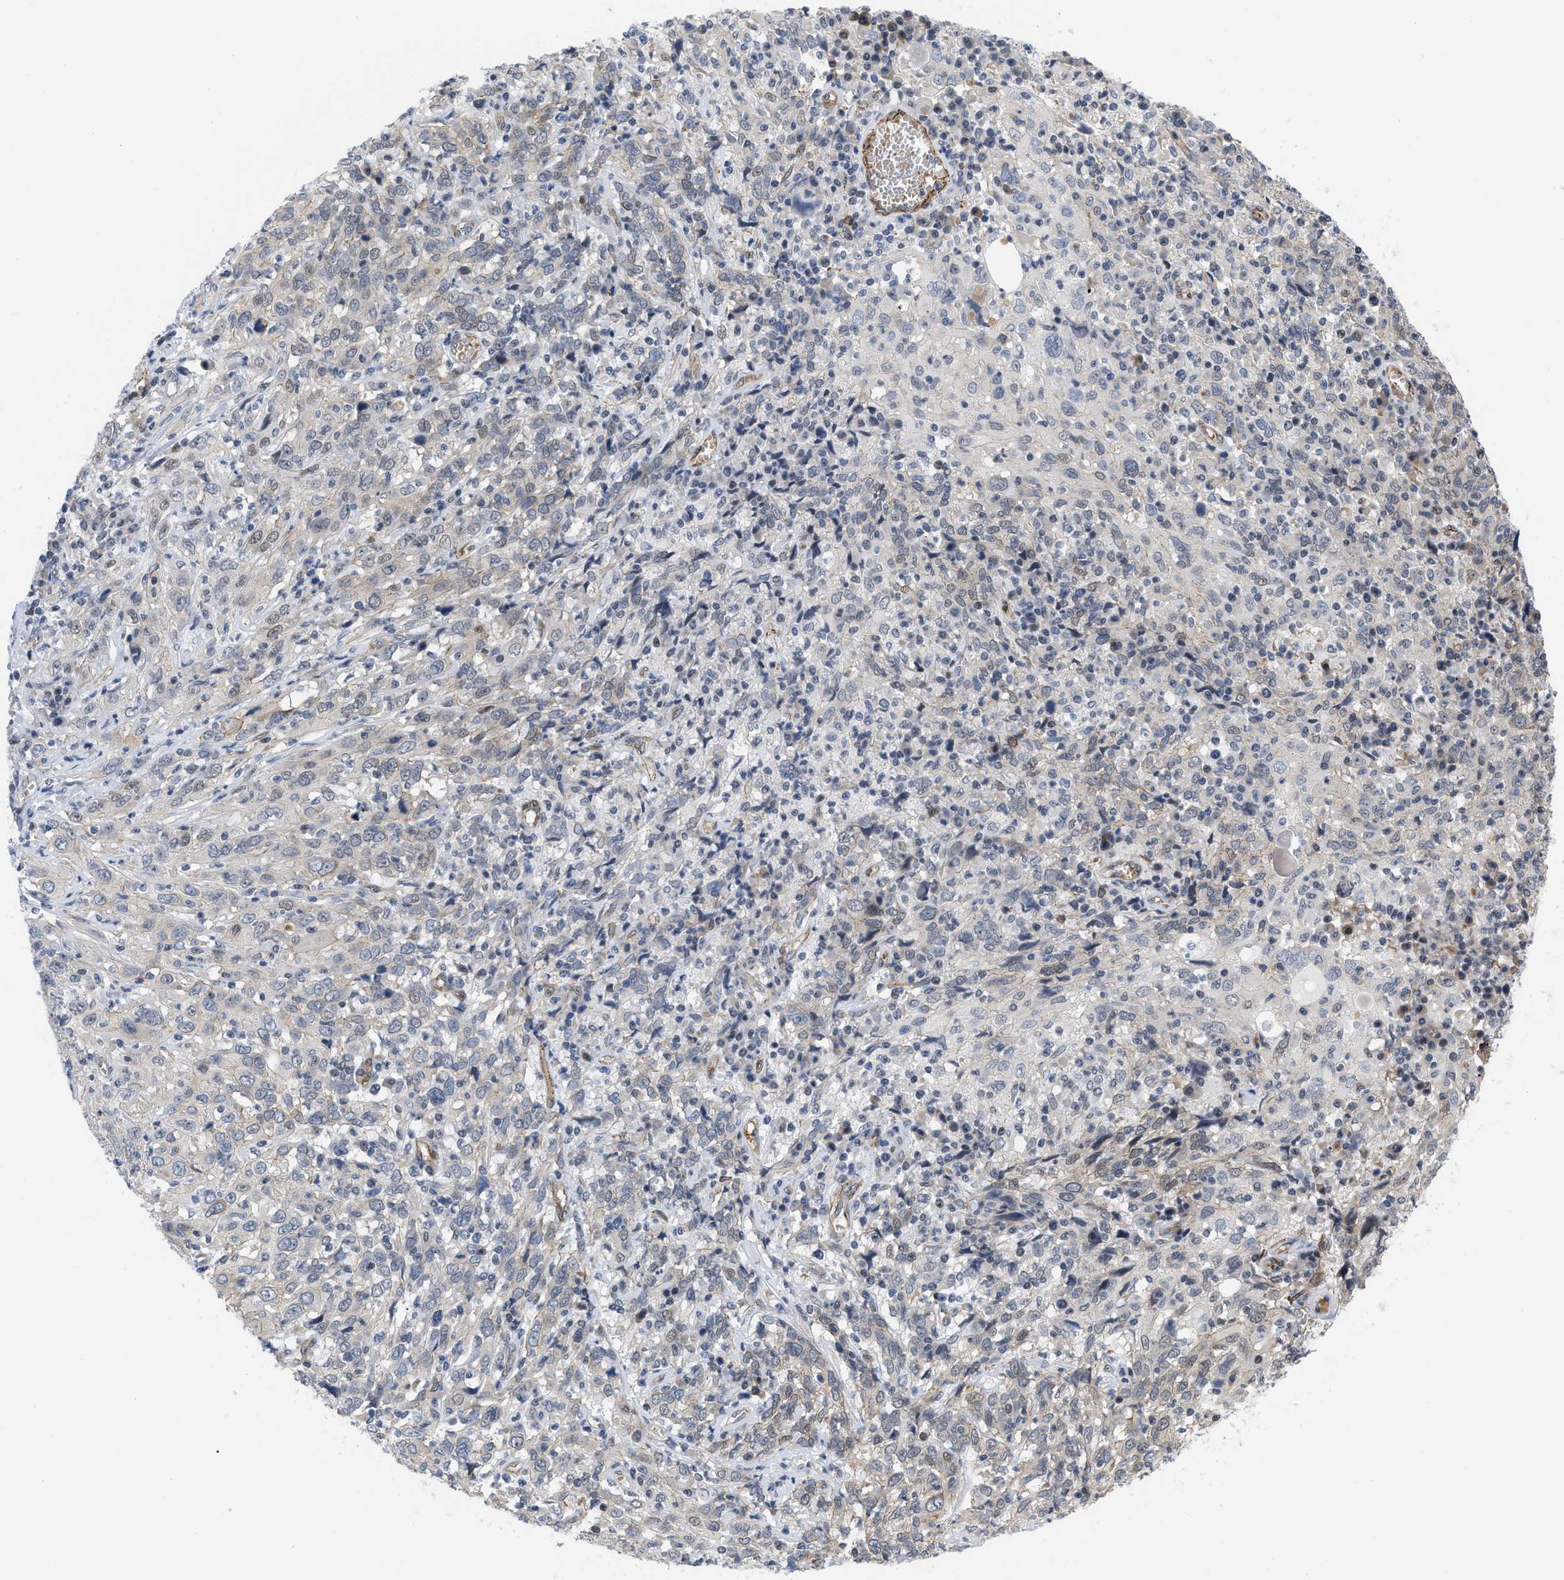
{"staining": {"intensity": "negative", "quantity": "none", "location": "none"}, "tissue": "cervical cancer", "cell_type": "Tumor cells", "image_type": "cancer", "snomed": [{"axis": "morphology", "description": "Squamous cell carcinoma, NOS"}, {"axis": "topography", "description": "Cervix"}], "caption": "Immunohistochemical staining of human cervical cancer shows no significant staining in tumor cells.", "gene": "GPRASP2", "patient": {"sex": "female", "age": 46}}